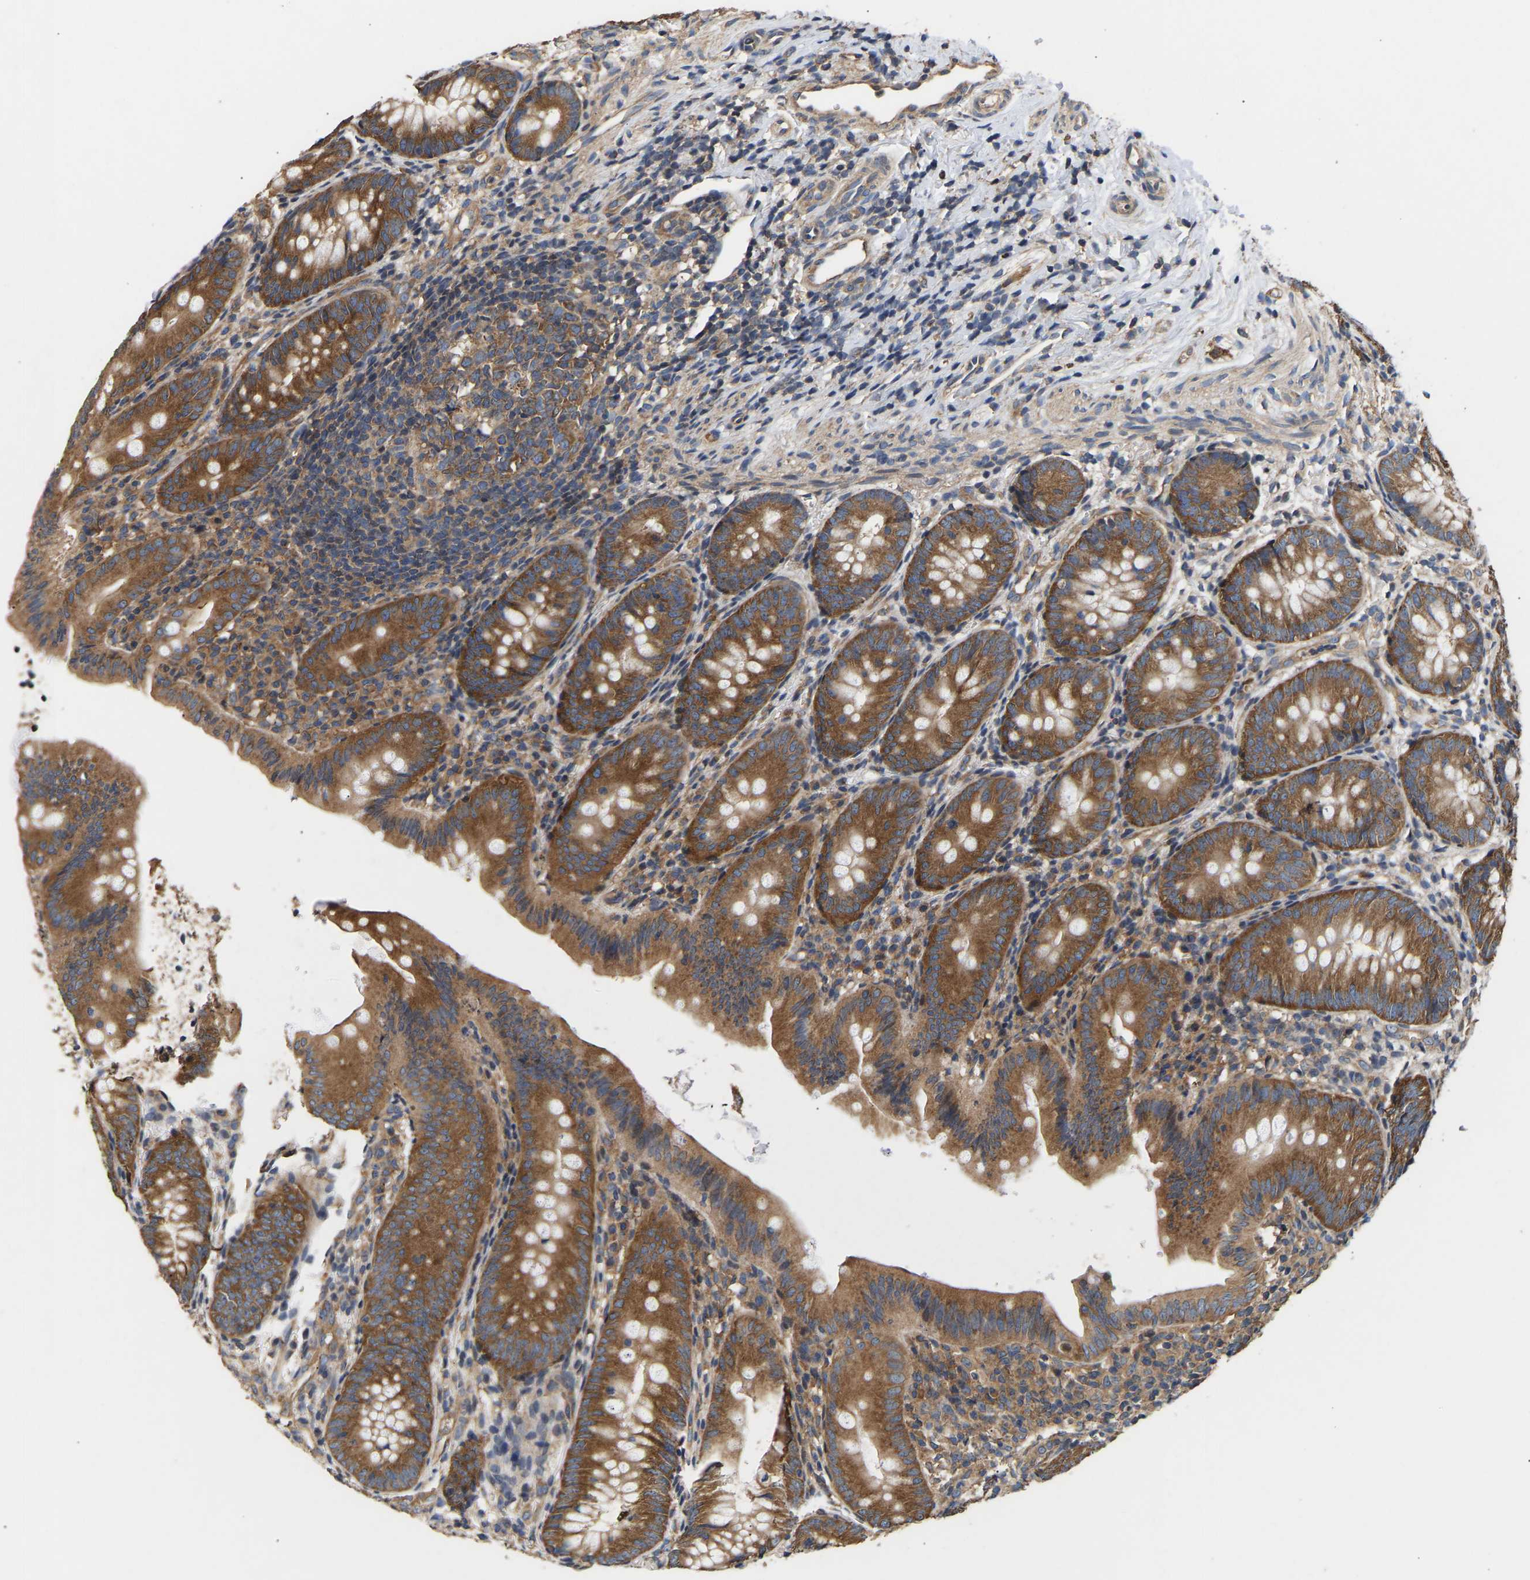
{"staining": {"intensity": "strong", "quantity": ">75%", "location": "cytoplasmic/membranous"}, "tissue": "appendix", "cell_type": "Glandular cells", "image_type": "normal", "snomed": [{"axis": "morphology", "description": "Normal tissue, NOS"}, {"axis": "topography", "description": "Appendix"}], "caption": "IHC histopathology image of normal appendix: appendix stained using immunohistochemistry (IHC) displays high levels of strong protein expression localized specifically in the cytoplasmic/membranous of glandular cells, appearing as a cytoplasmic/membranous brown color.", "gene": "AIMP2", "patient": {"sex": "male", "age": 1}}